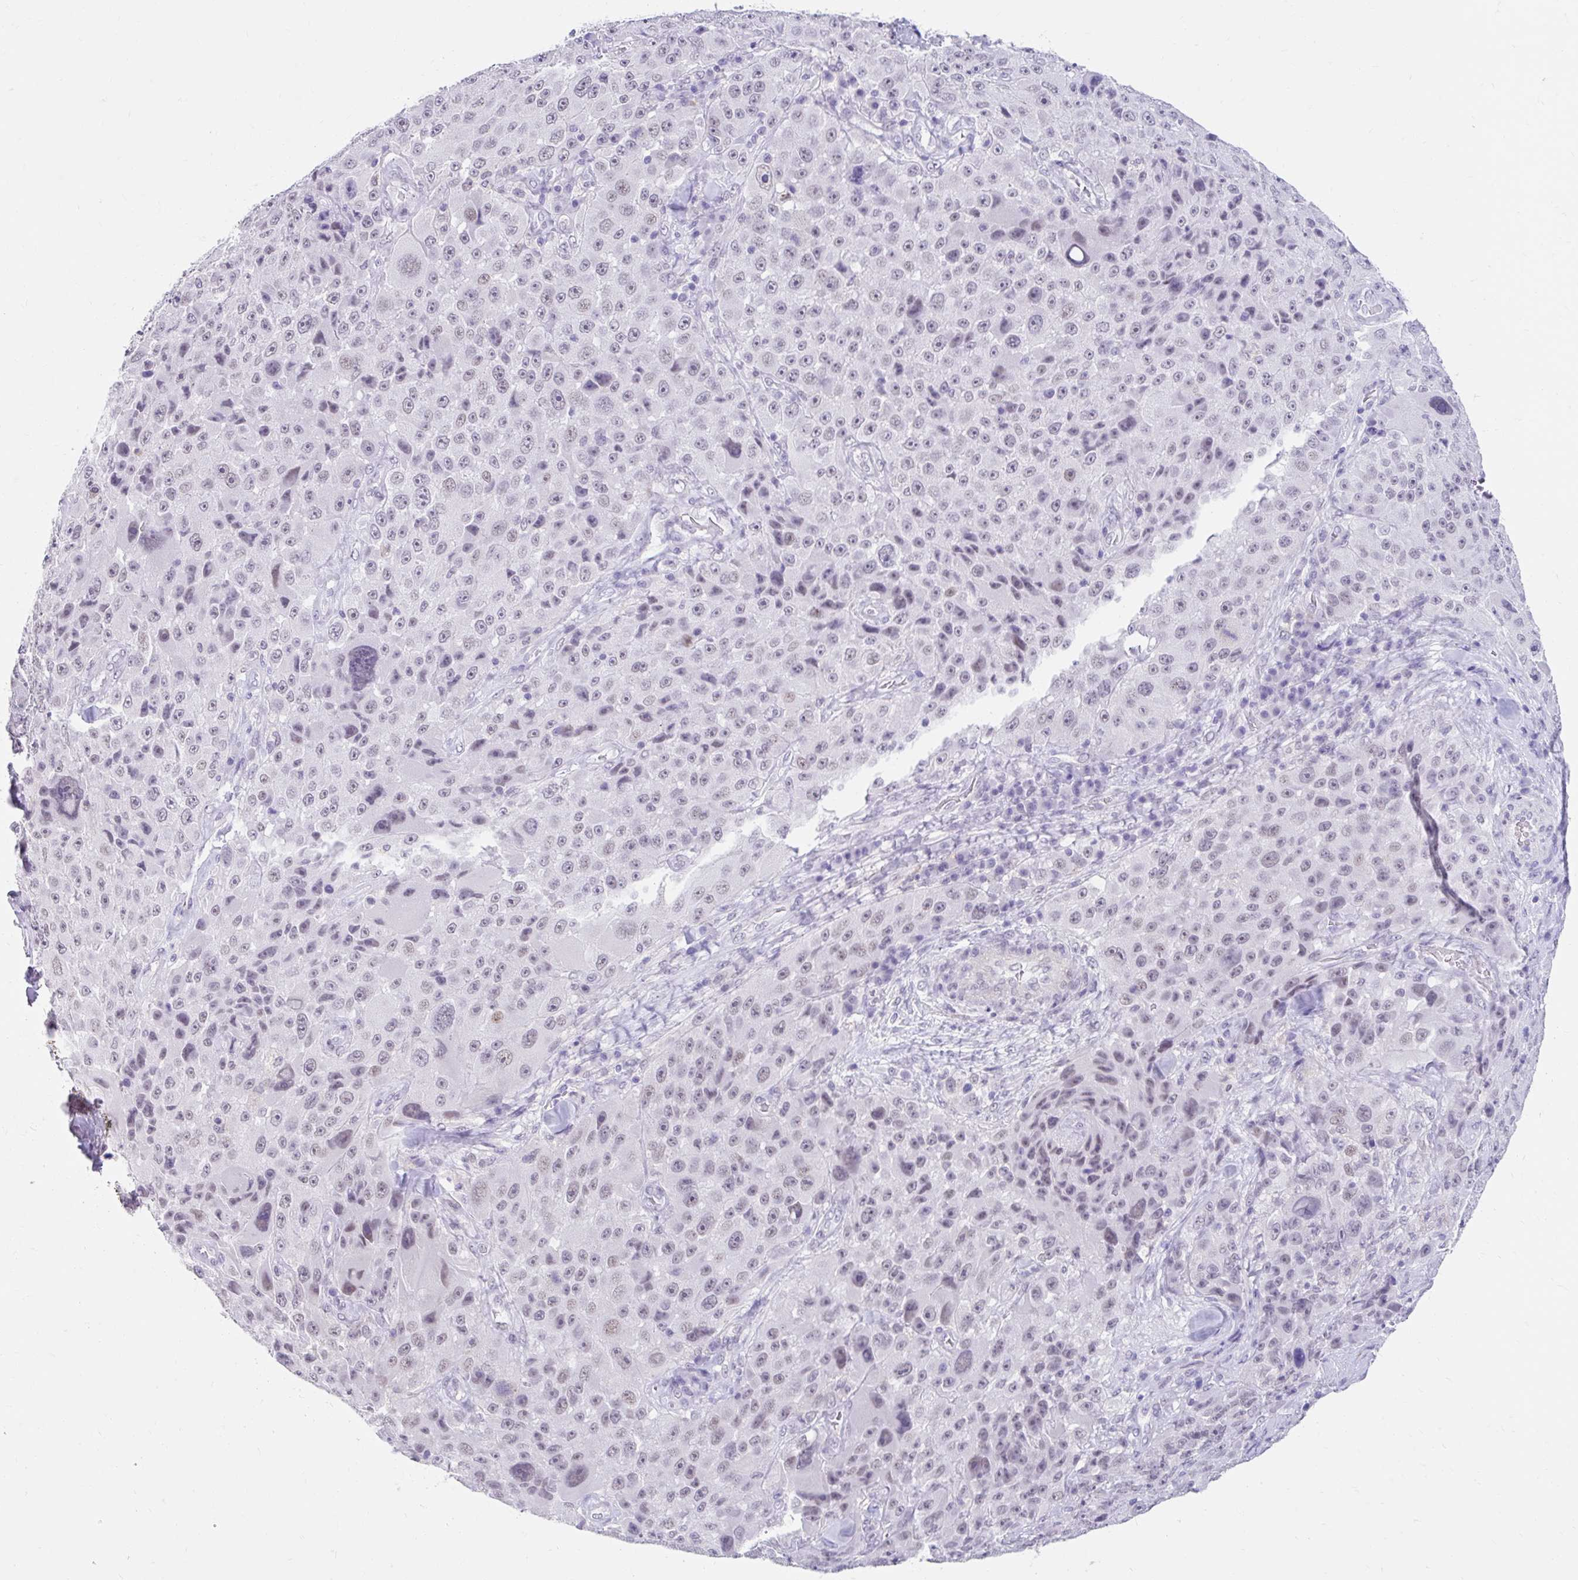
{"staining": {"intensity": "weak", "quantity": "<25%", "location": "nuclear"}, "tissue": "melanoma", "cell_type": "Tumor cells", "image_type": "cancer", "snomed": [{"axis": "morphology", "description": "Malignant melanoma, Metastatic site"}, {"axis": "topography", "description": "Lymph node"}], "caption": "The micrograph displays no significant positivity in tumor cells of melanoma.", "gene": "DCAF17", "patient": {"sex": "male", "age": 62}}